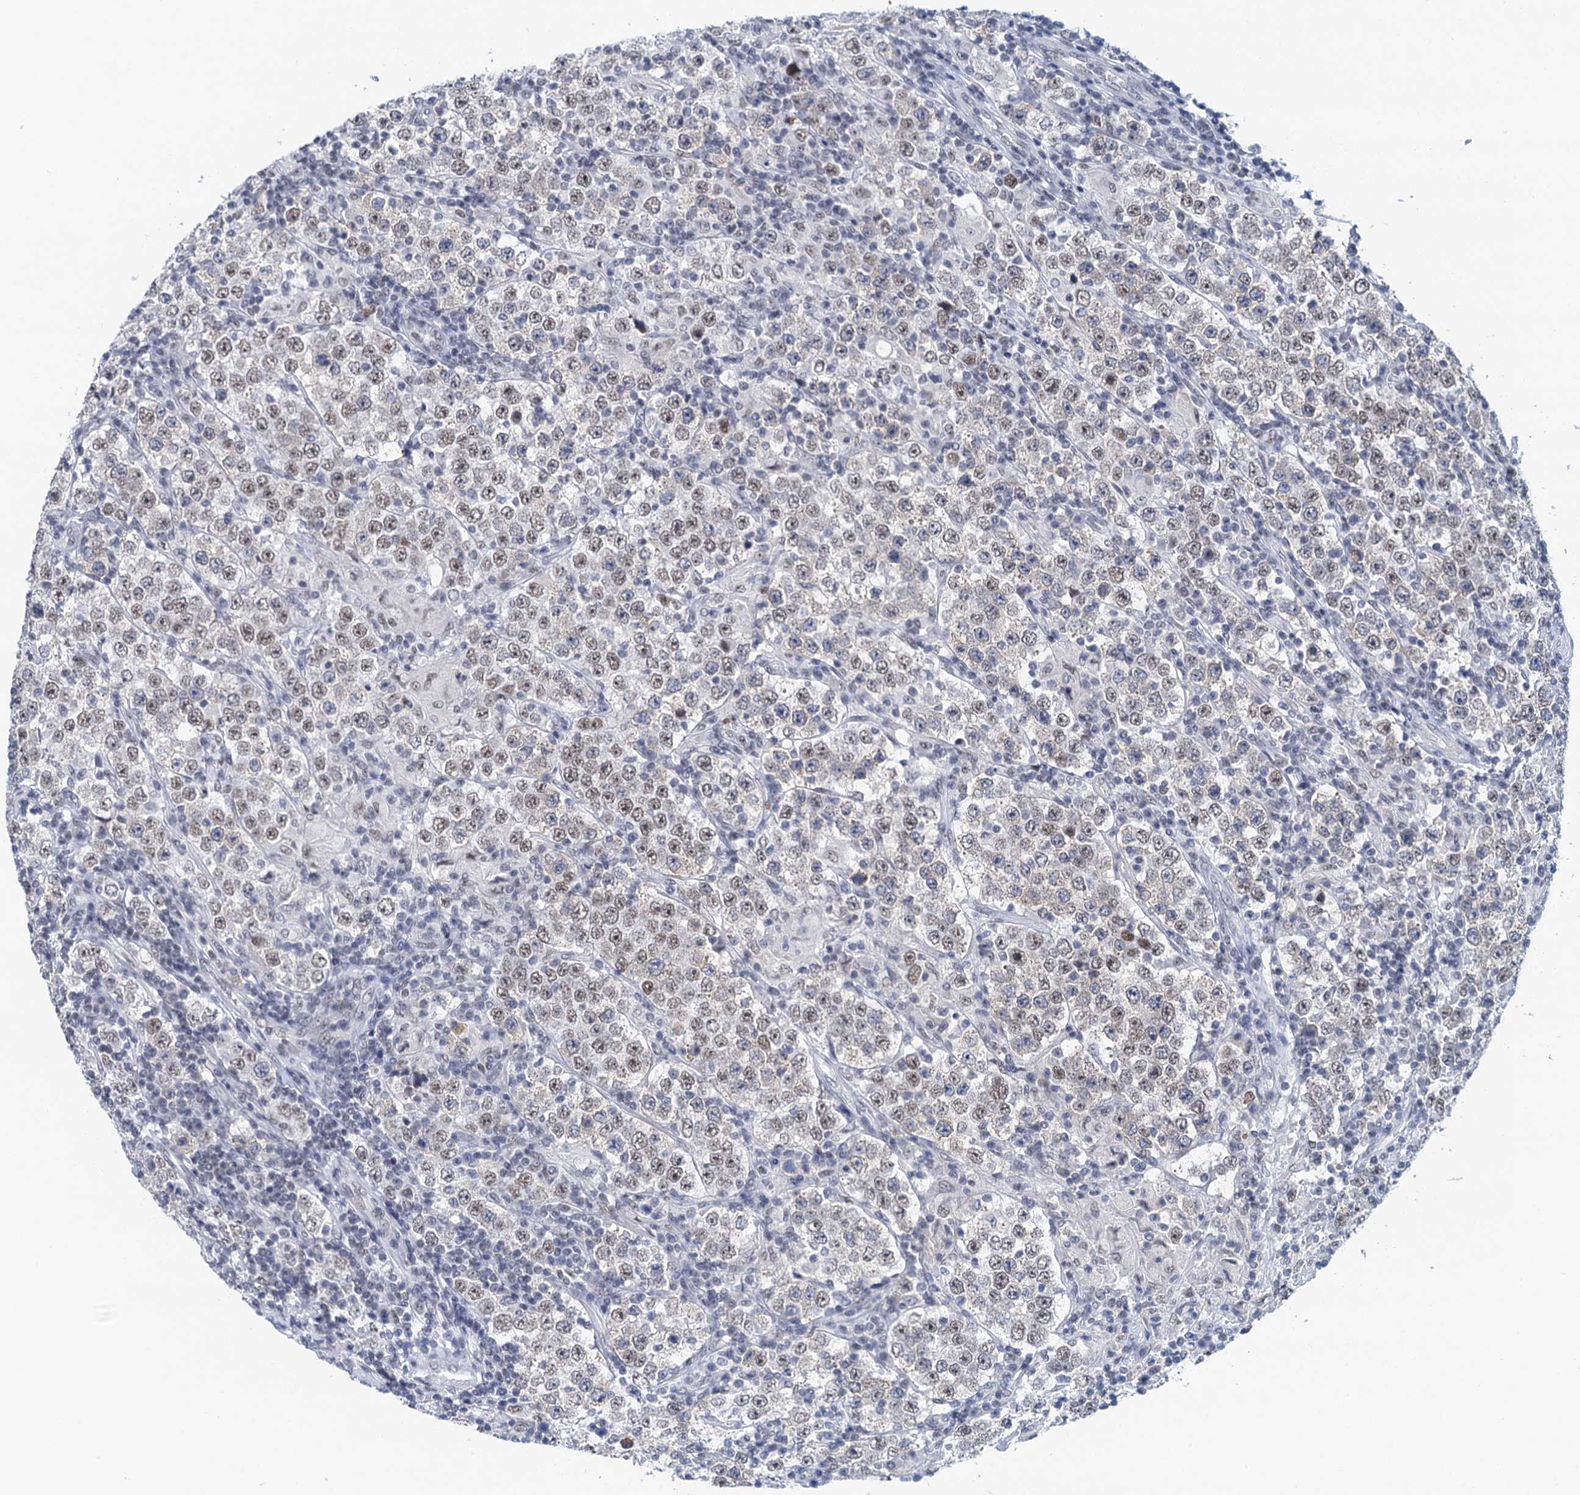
{"staining": {"intensity": "weak", "quantity": "25%-75%", "location": "nuclear"}, "tissue": "testis cancer", "cell_type": "Tumor cells", "image_type": "cancer", "snomed": [{"axis": "morphology", "description": "Normal tissue, NOS"}, {"axis": "morphology", "description": "Urothelial carcinoma, High grade"}, {"axis": "morphology", "description": "Seminoma, NOS"}, {"axis": "morphology", "description": "Carcinoma, Embryonal, NOS"}, {"axis": "topography", "description": "Urinary bladder"}, {"axis": "topography", "description": "Testis"}], "caption": "An IHC photomicrograph of neoplastic tissue is shown. Protein staining in brown highlights weak nuclear positivity in testis cancer within tumor cells.", "gene": "EPS8L1", "patient": {"sex": "male", "age": 41}}